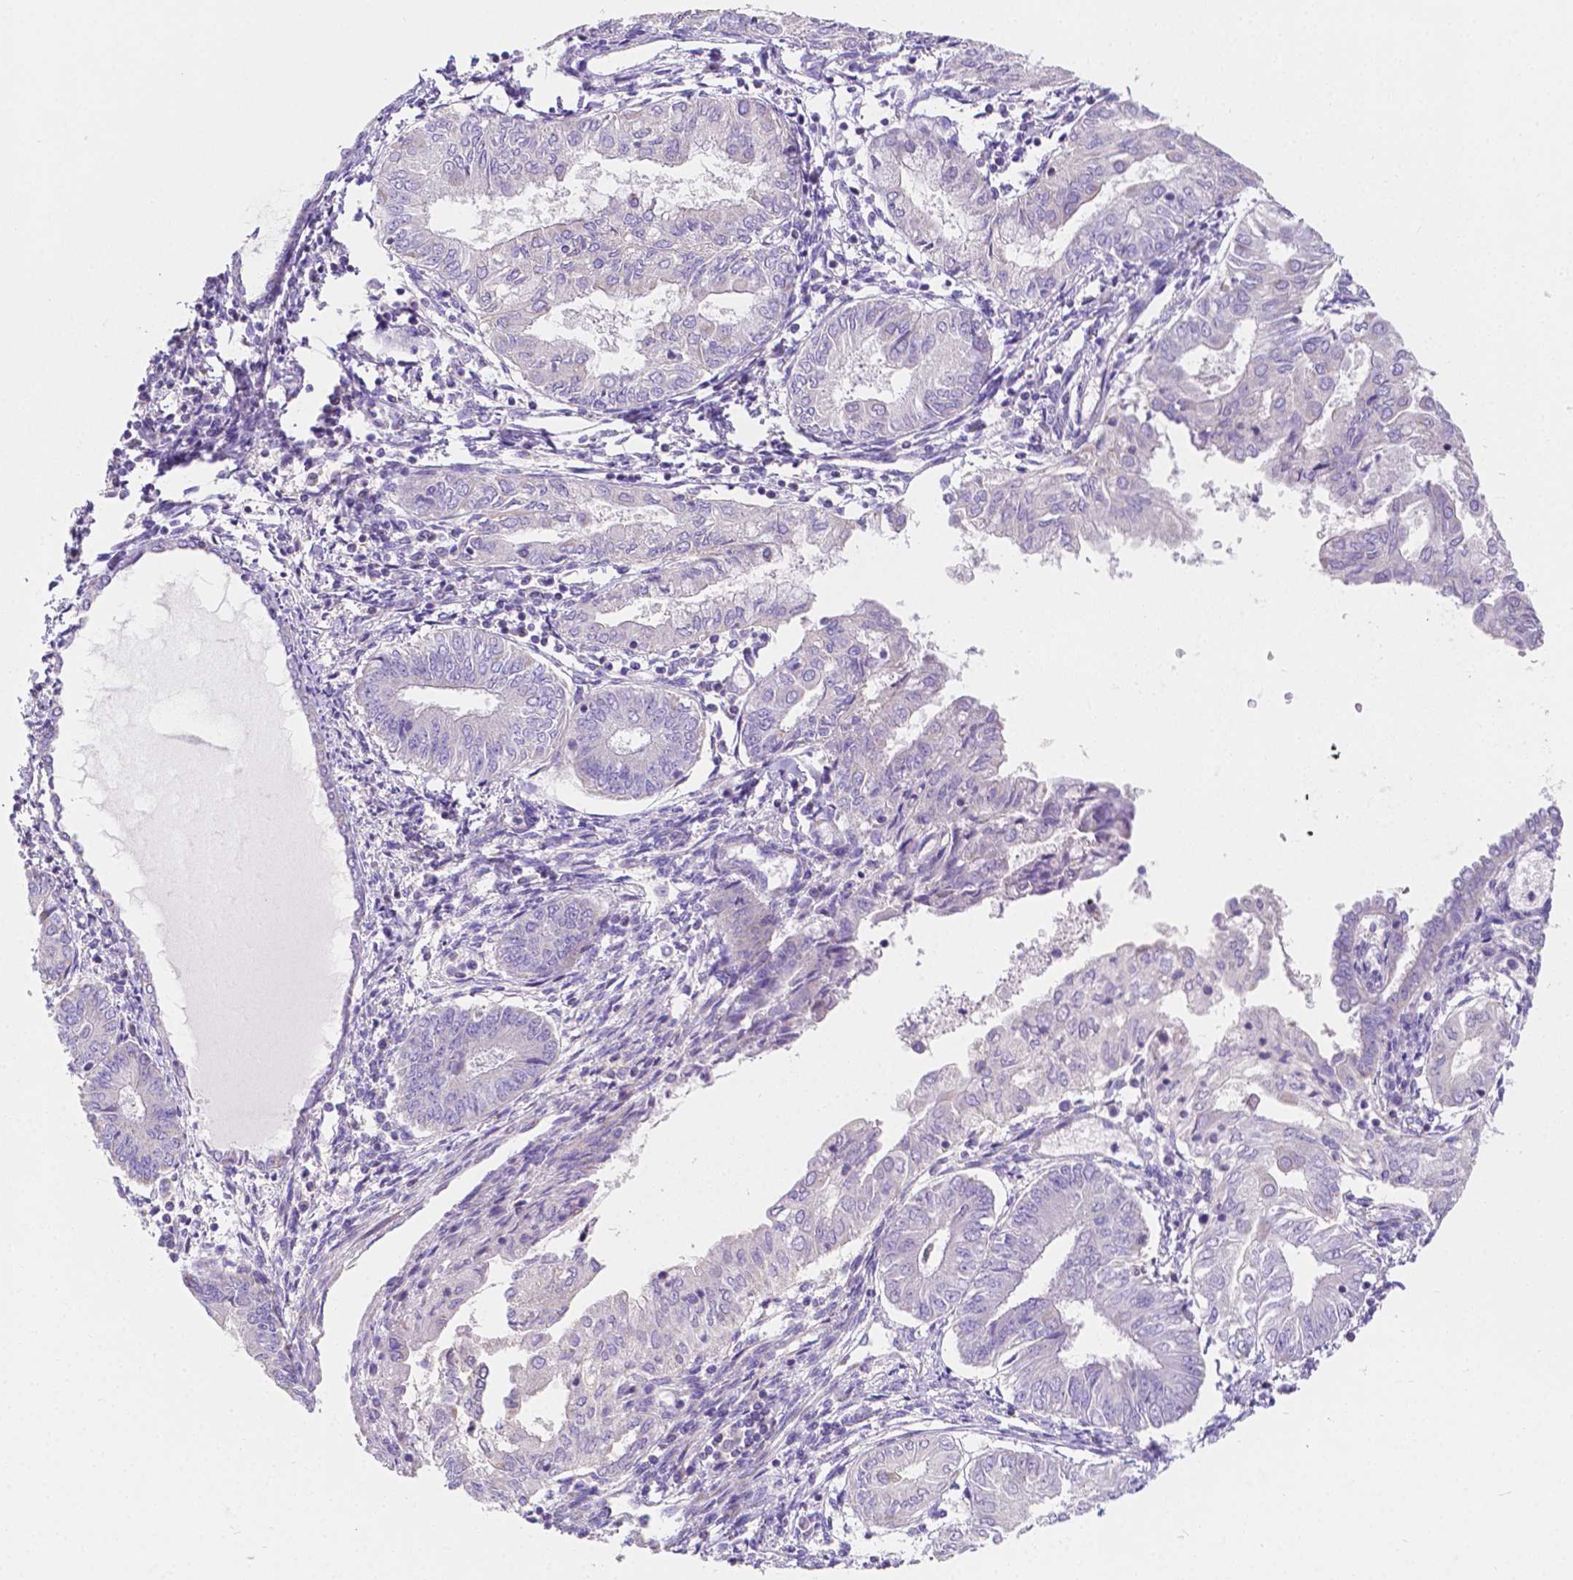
{"staining": {"intensity": "weak", "quantity": "<25%", "location": "cytoplasmic/membranous"}, "tissue": "endometrial cancer", "cell_type": "Tumor cells", "image_type": "cancer", "snomed": [{"axis": "morphology", "description": "Adenocarcinoma, NOS"}, {"axis": "topography", "description": "Endometrium"}], "caption": "Immunohistochemistry of endometrial cancer (adenocarcinoma) demonstrates no expression in tumor cells.", "gene": "SGTB", "patient": {"sex": "female", "age": 68}}